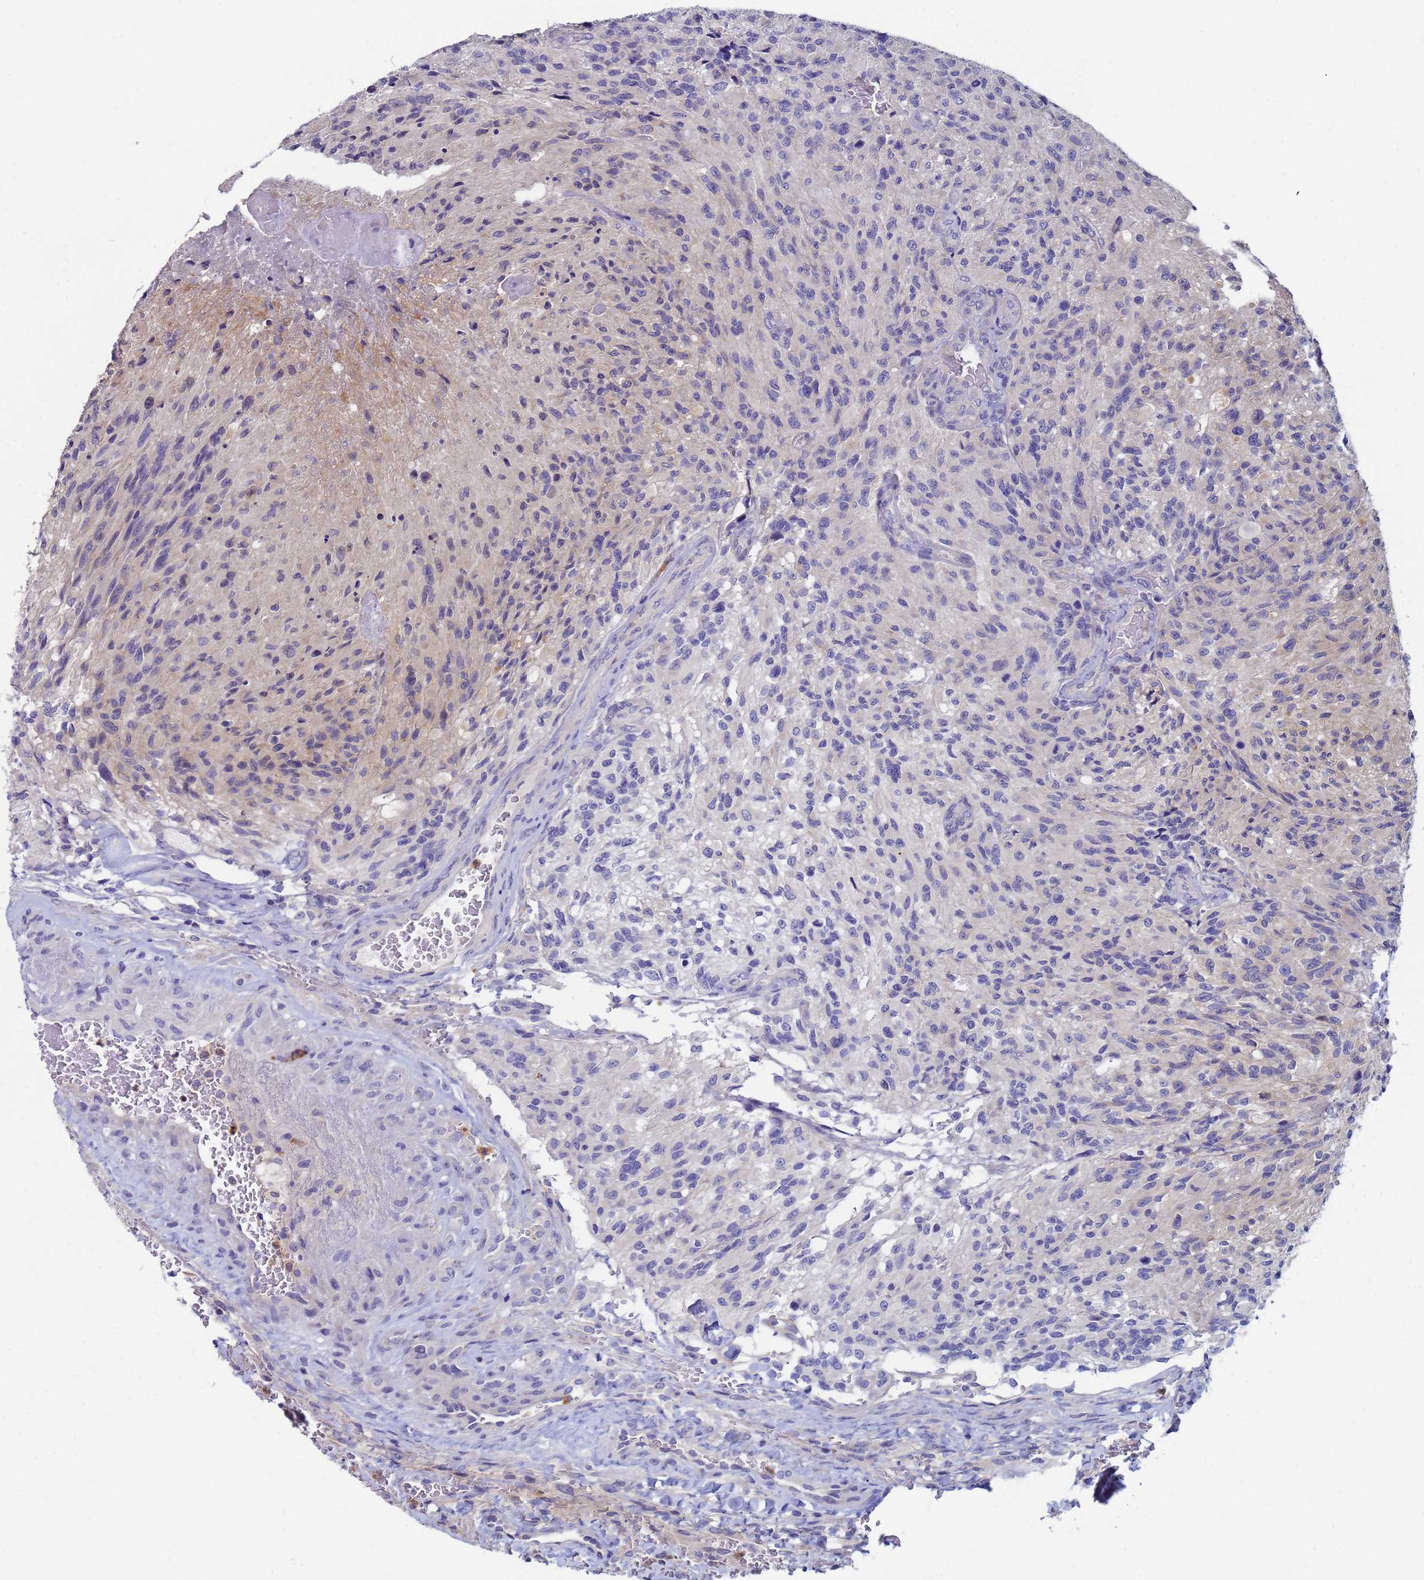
{"staining": {"intensity": "weak", "quantity": "<25%", "location": "cytoplasmic/membranous"}, "tissue": "glioma", "cell_type": "Tumor cells", "image_type": "cancer", "snomed": [{"axis": "morphology", "description": "Normal tissue, NOS"}, {"axis": "morphology", "description": "Glioma, malignant, High grade"}, {"axis": "topography", "description": "Cerebral cortex"}], "caption": "This is an IHC image of malignant glioma (high-grade). There is no expression in tumor cells.", "gene": "TTLL11", "patient": {"sex": "male", "age": 56}}